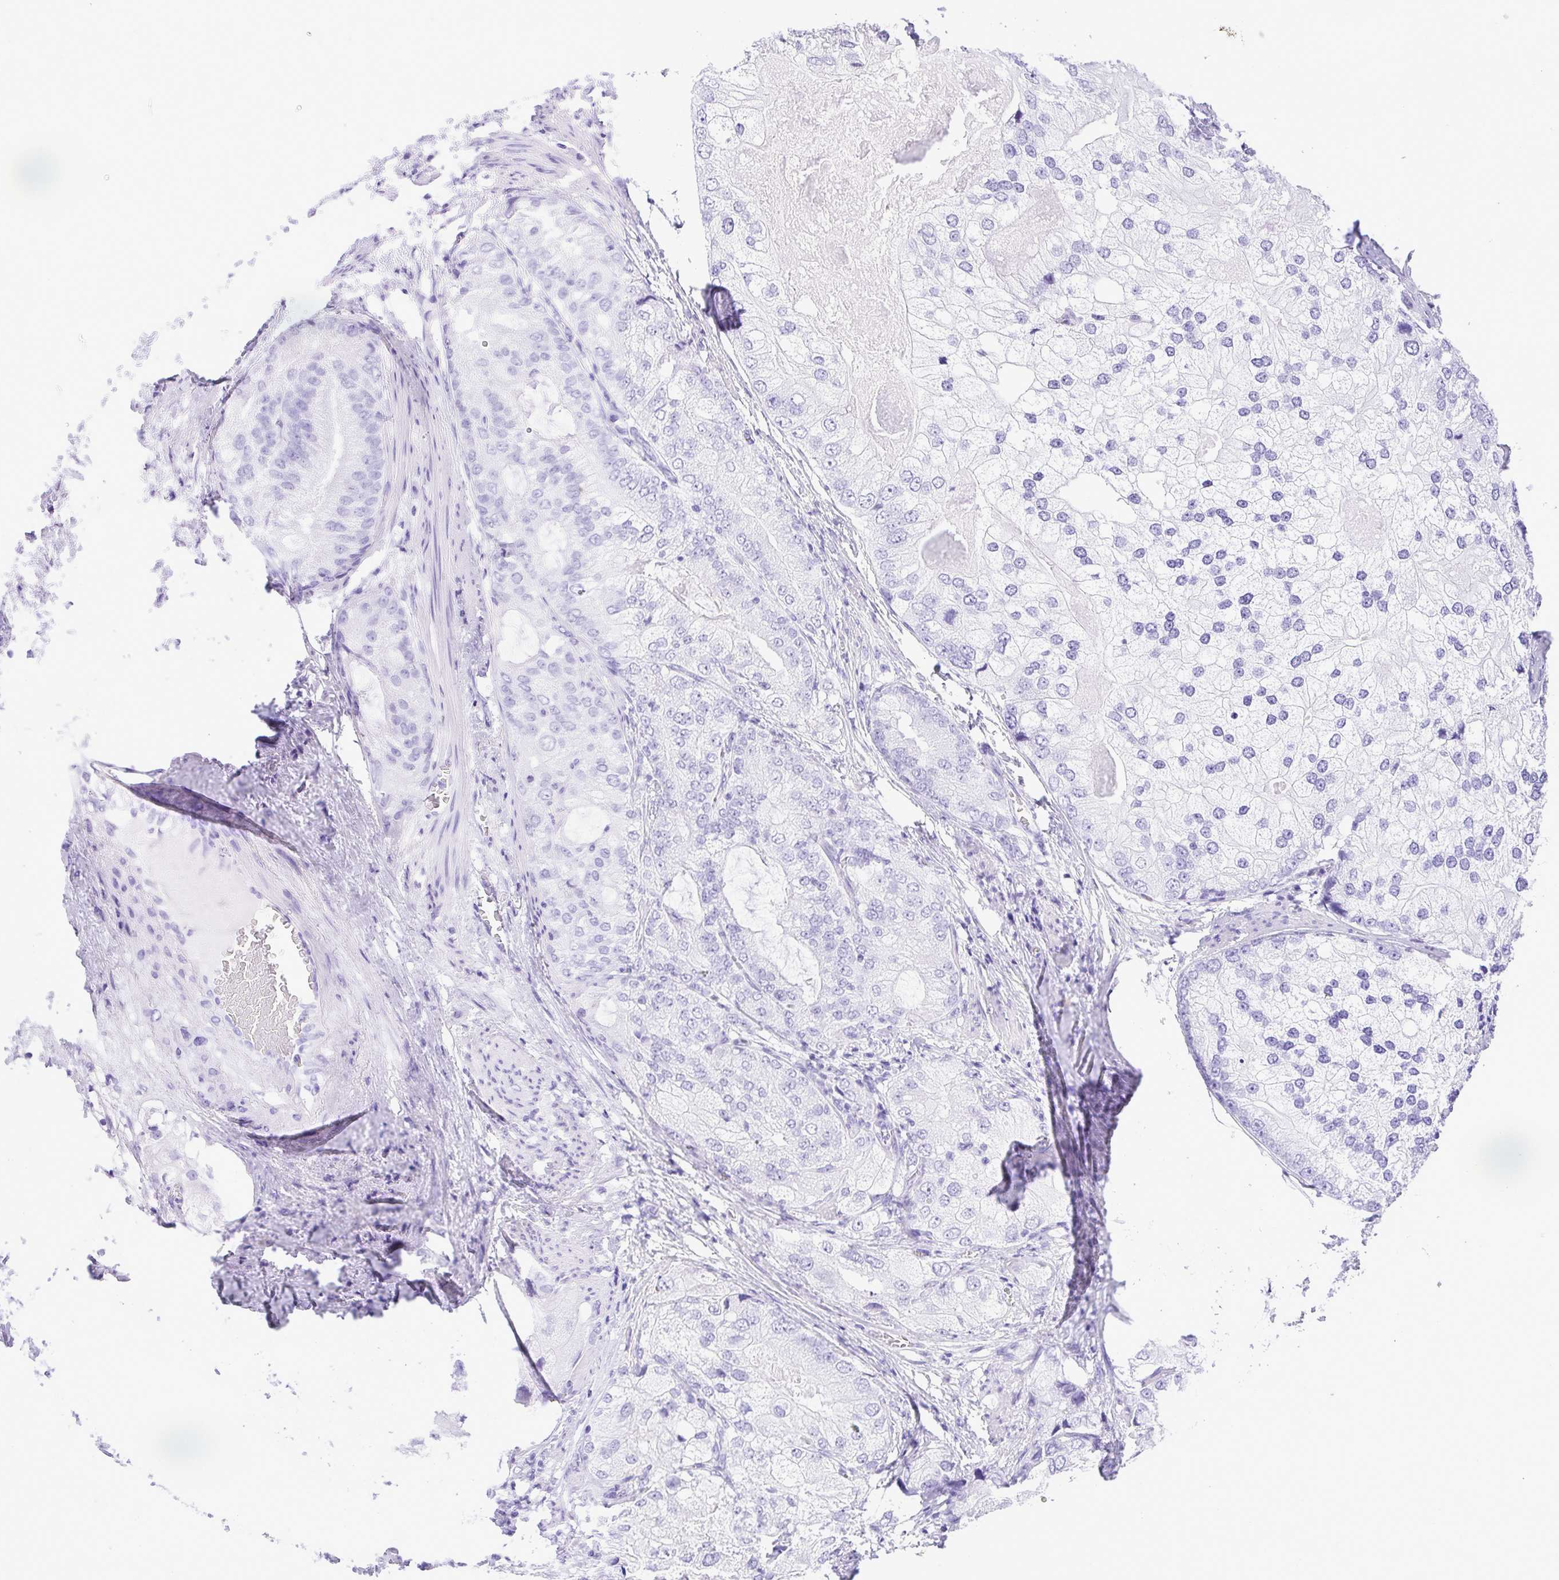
{"staining": {"intensity": "negative", "quantity": "none", "location": "none"}, "tissue": "prostate cancer", "cell_type": "Tumor cells", "image_type": "cancer", "snomed": [{"axis": "morphology", "description": "Adenocarcinoma, High grade"}, {"axis": "topography", "description": "Prostate"}], "caption": "This is an IHC photomicrograph of human prostate adenocarcinoma (high-grade). There is no staining in tumor cells.", "gene": "CDSN", "patient": {"sex": "male", "age": 70}}